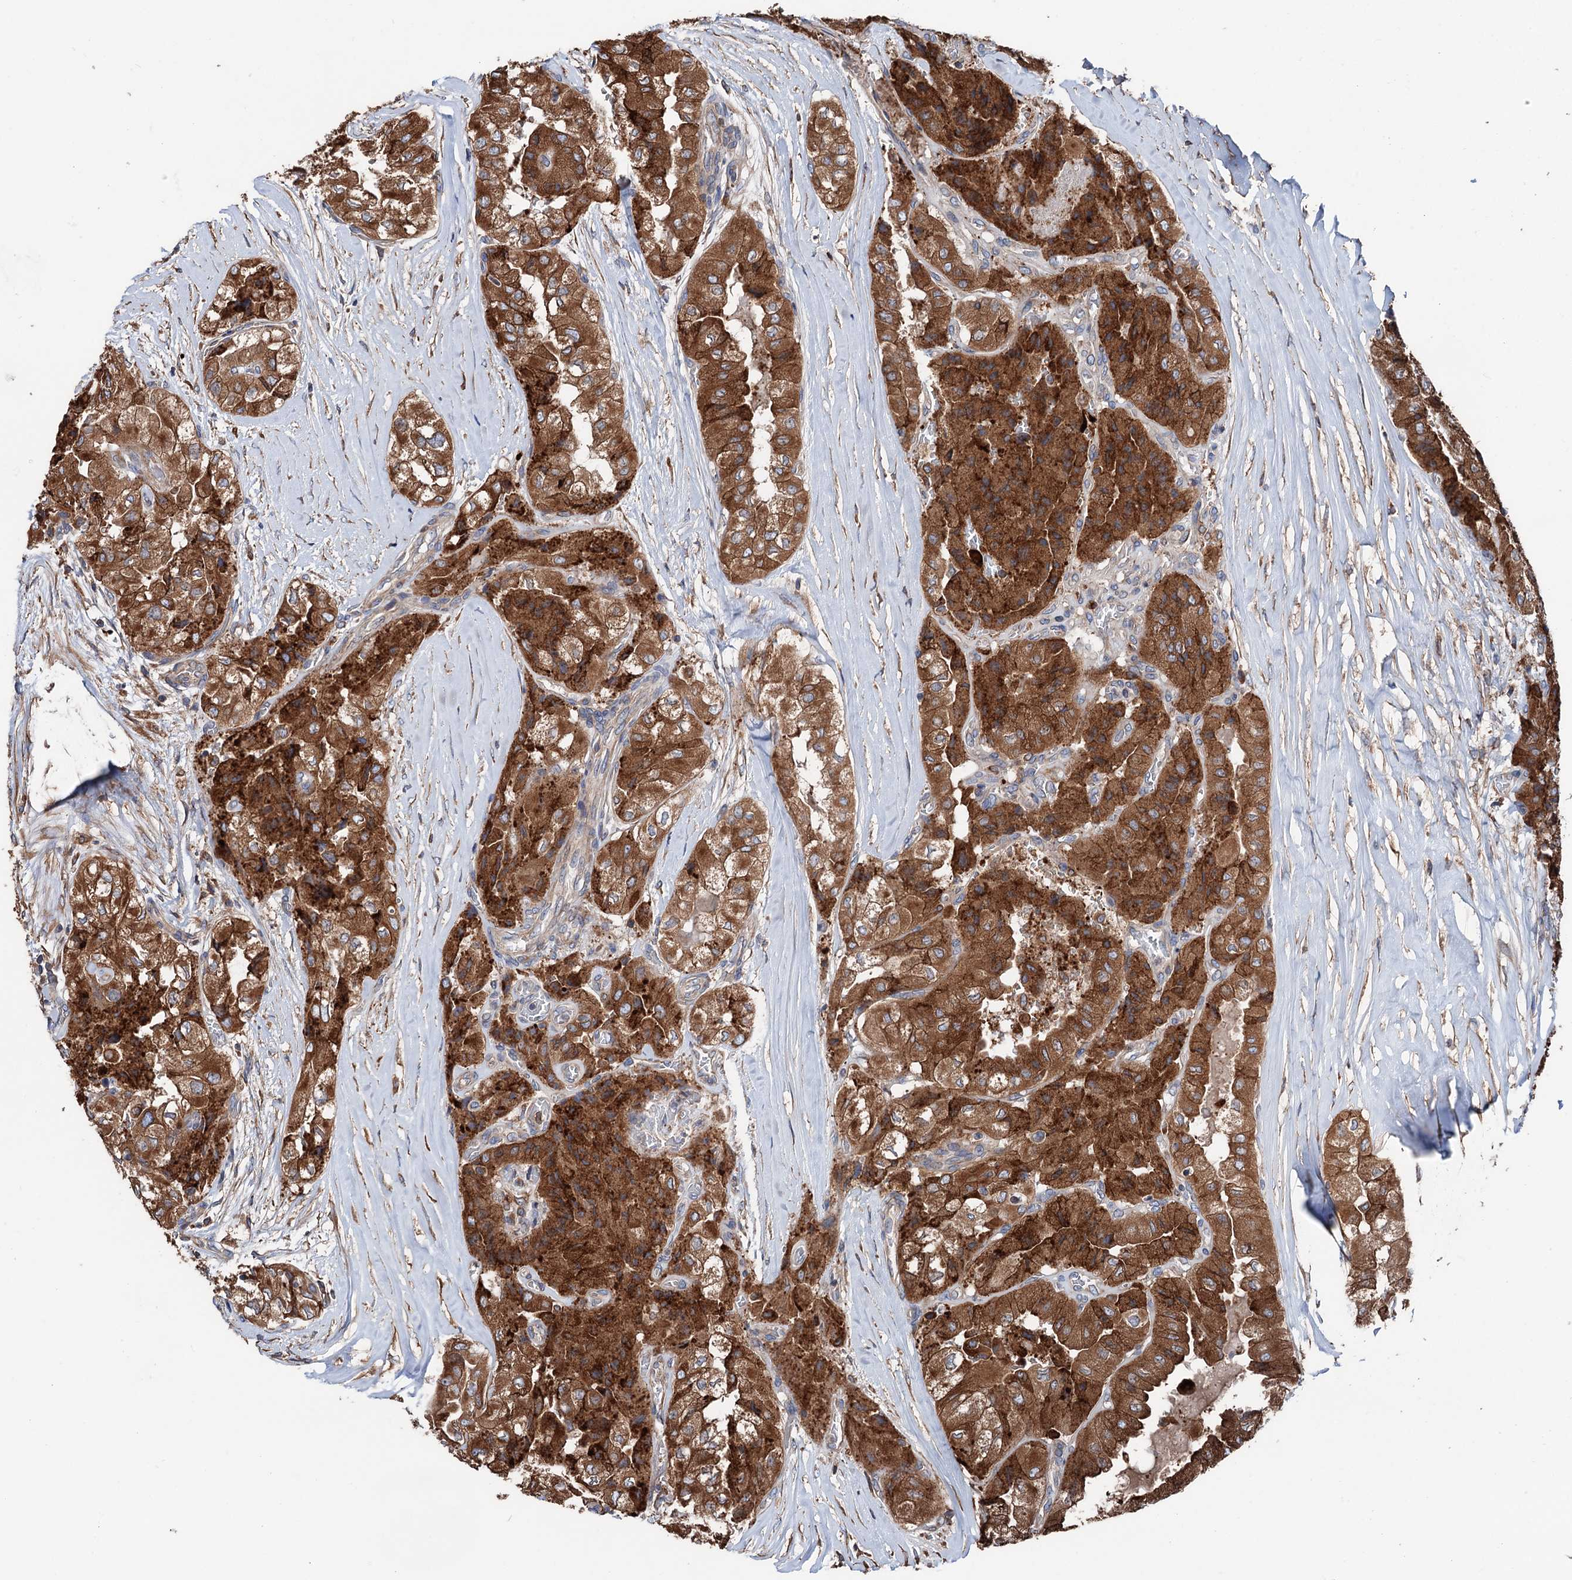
{"staining": {"intensity": "strong", "quantity": ">75%", "location": "cytoplasmic/membranous"}, "tissue": "thyroid cancer", "cell_type": "Tumor cells", "image_type": "cancer", "snomed": [{"axis": "morphology", "description": "Papillary adenocarcinoma, NOS"}, {"axis": "topography", "description": "Thyroid gland"}], "caption": "This histopathology image demonstrates immunohistochemistry (IHC) staining of human papillary adenocarcinoma (thyroid), with high strong cytoplasmic/membranous positivity in about >75% of tumor cells.", "gene": "ERP29", "patient": {"sex": "female", "age": 59}}